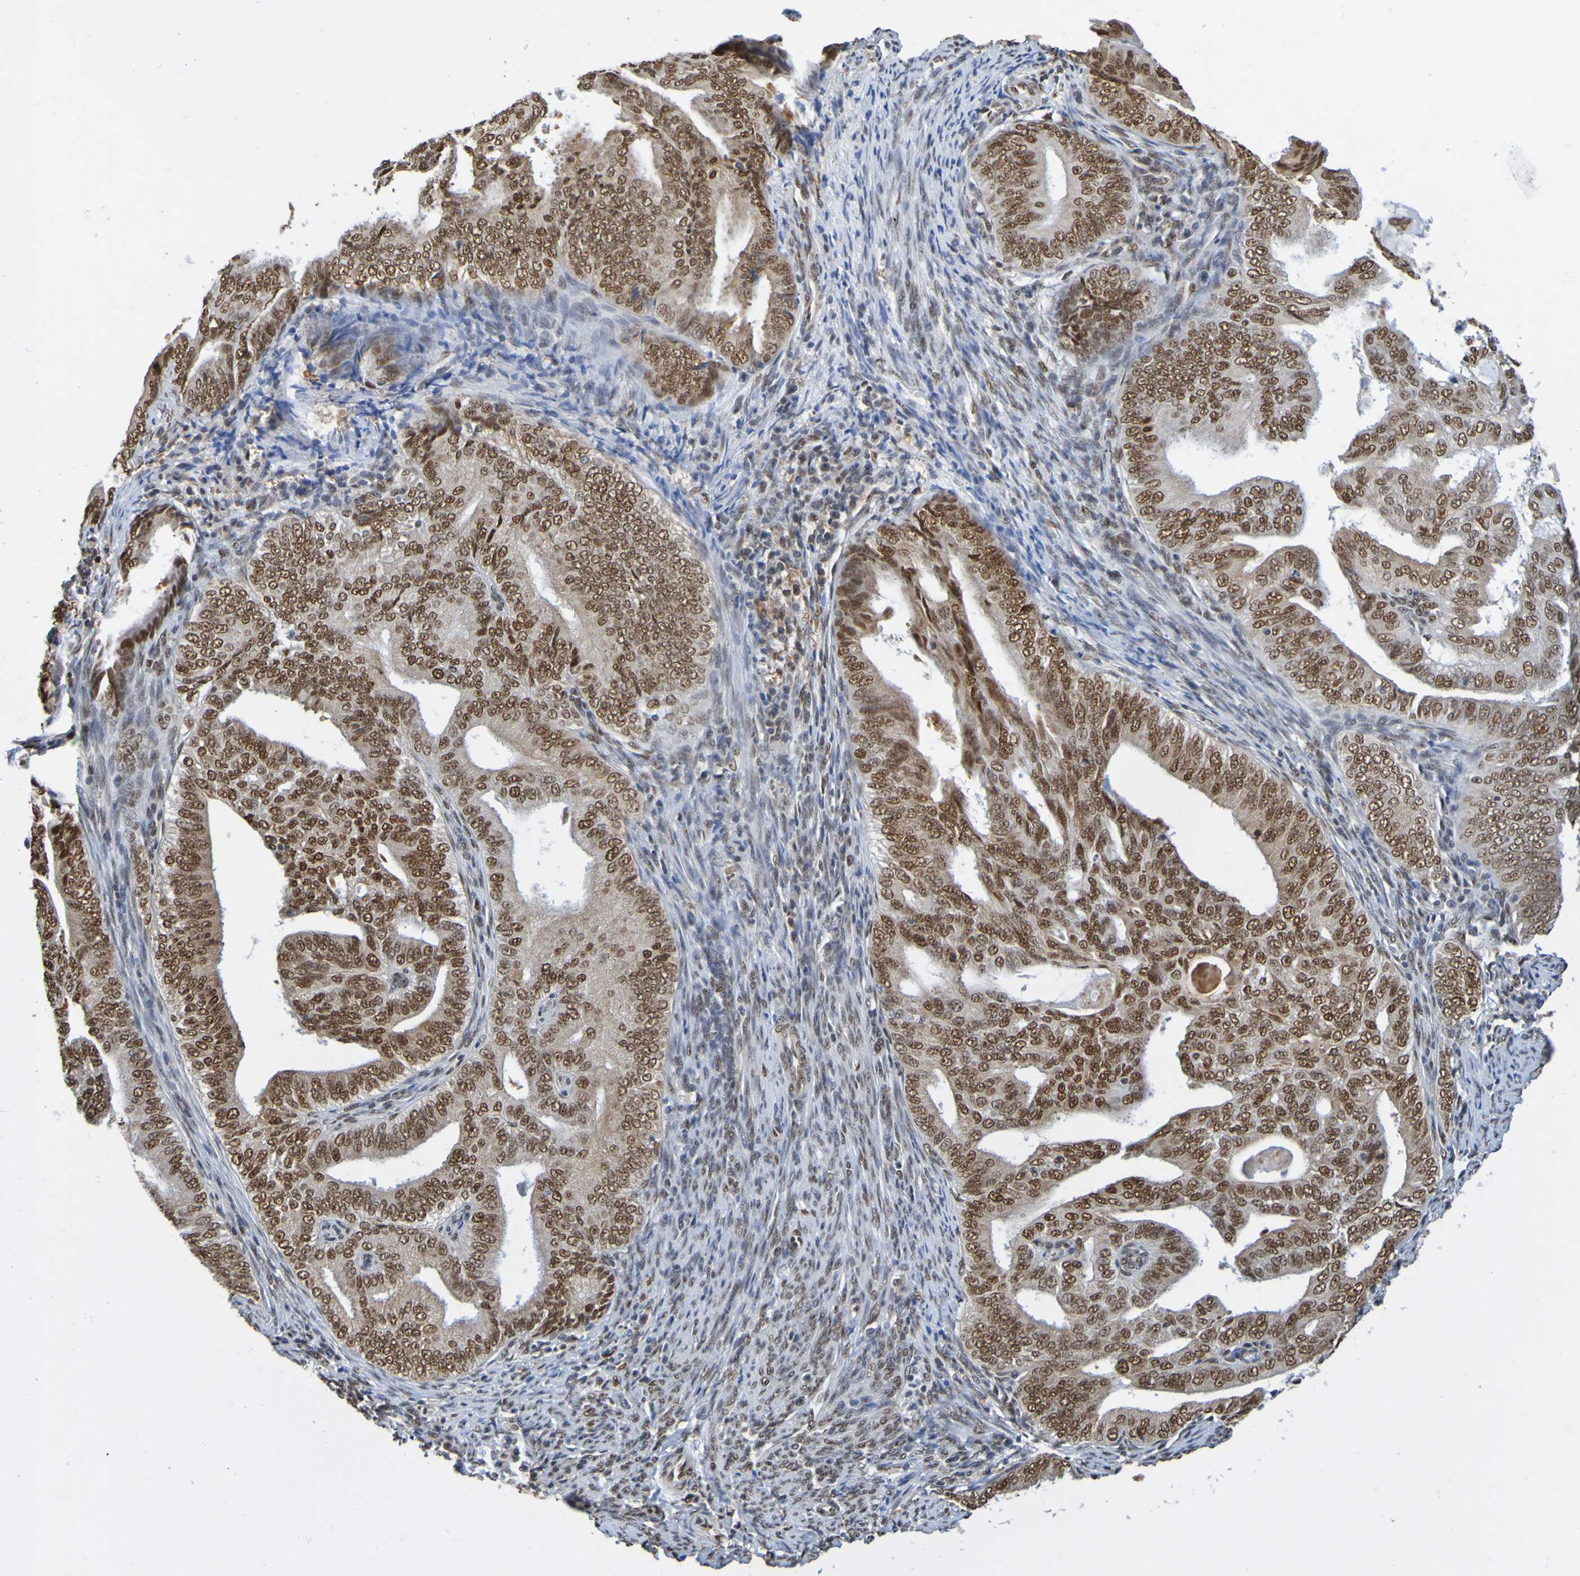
{"staining": {"intensity": "strong", "quantity": ">75%", "location": "nuclear"}, "tissue": "endometrial cancer", "cell_type": "Tumor cells", "image_type": "cancer", "snomed": [{"axis": "morphology", "description": "Adenocarcinoma, NOS"}, {"axis": "topography", "description": "Endometrium"}], "caption": "This histopathology image demonstrates IHC staining of adenocarcinoma (endometrial), with high strong nuclear expression in about >75% of tumor cells.", "gene": "HDAC2", "patient": {"sex": "female", "age": 58}}